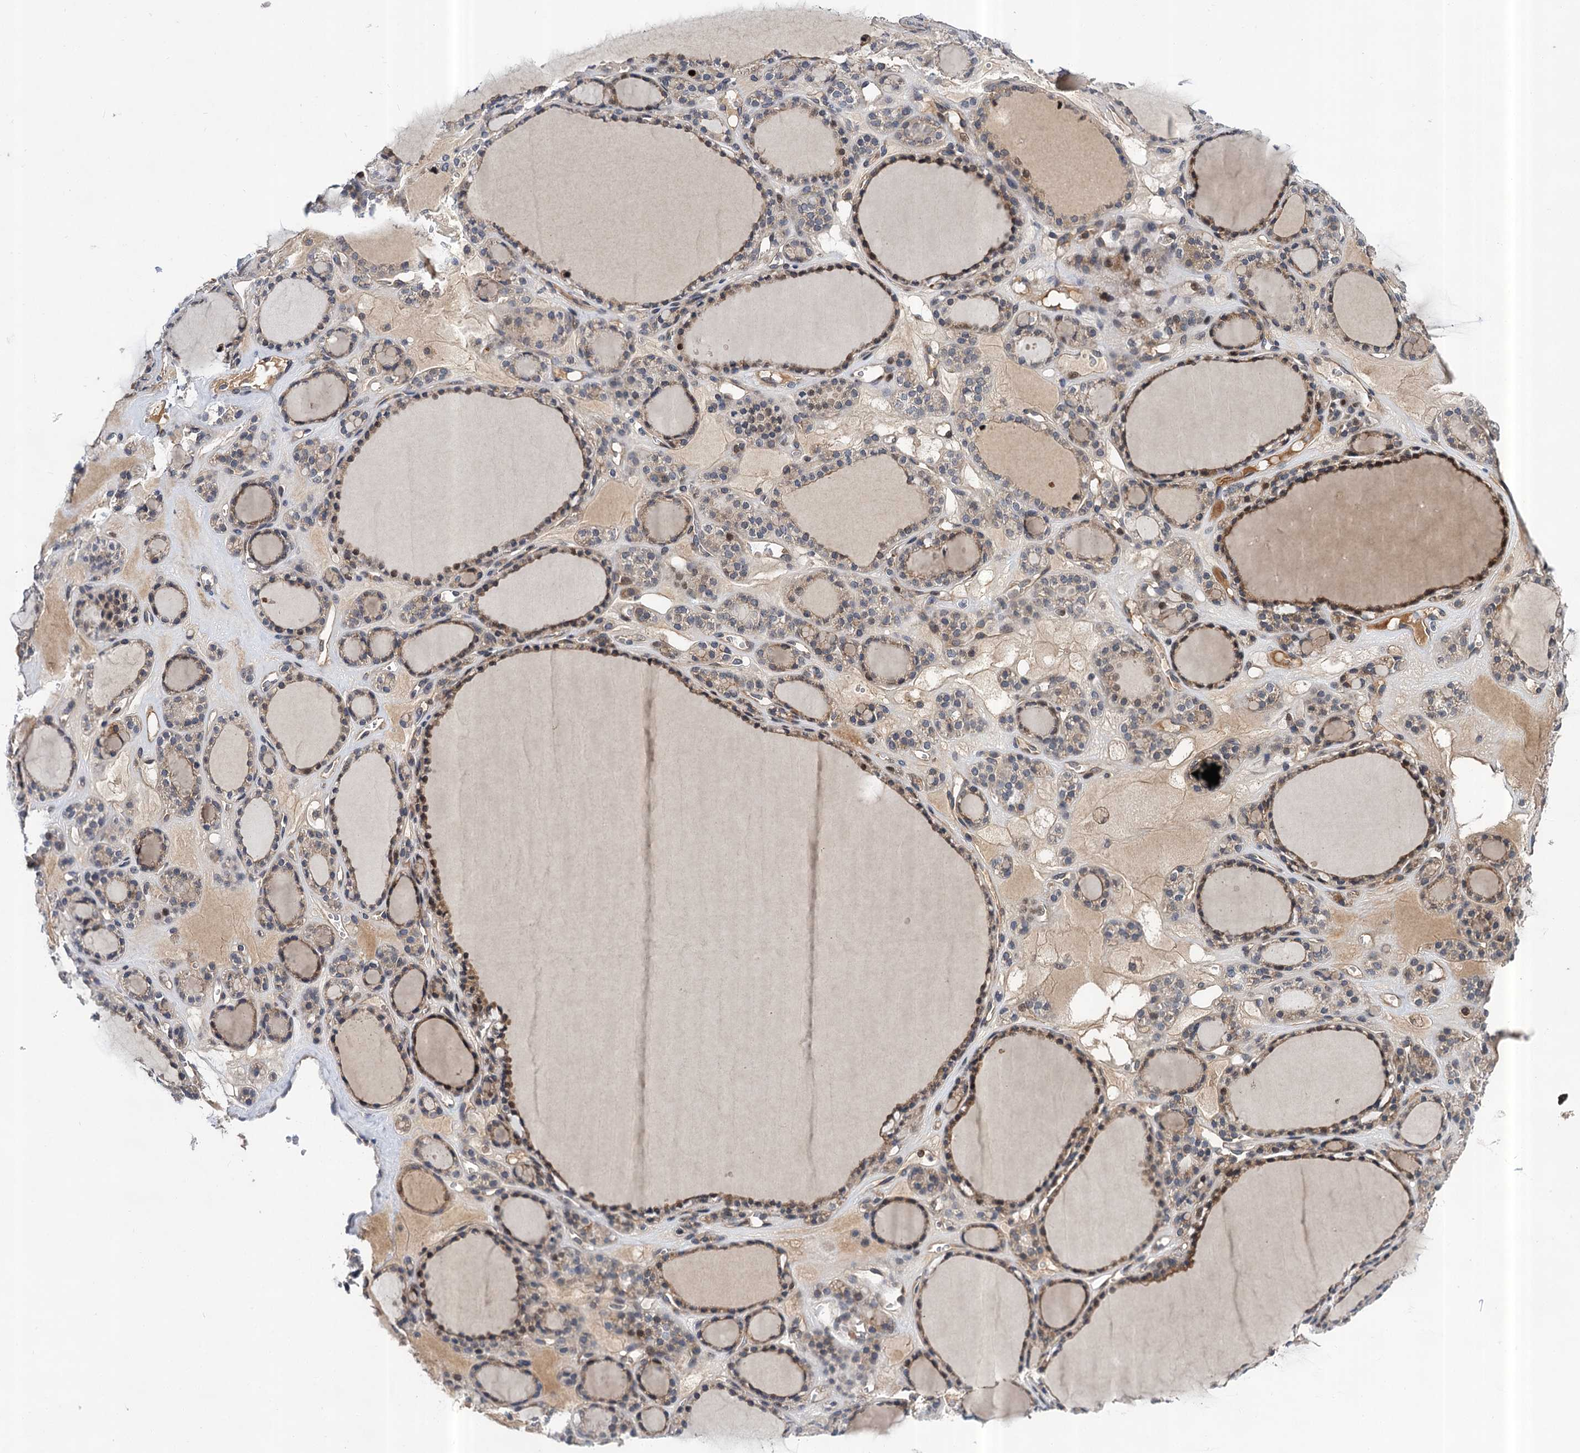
{"staining": {"intensity": "moderate", "quantity": ">75%", "location": "cytoplasmic/membranous,nuclear"}, "tissue": "thyroid gland", "cell_type": "Glandular cells", "image_type": "normal", "snomed": [{"axis": "morphology", "description": "Normal tissue, NOS"}, {"axis": "topography", "description": "Thyroid gland"}], "caption": "An IHC histopathology image of unremarkable tissue is shown. Protein staining in brown shows moderate cytoplasmic/membranous,nuclear positivity in thyroid gland within glandular cells.", "gene": "ABLIM1", "patient": {"sex": "female", "age": 28}}